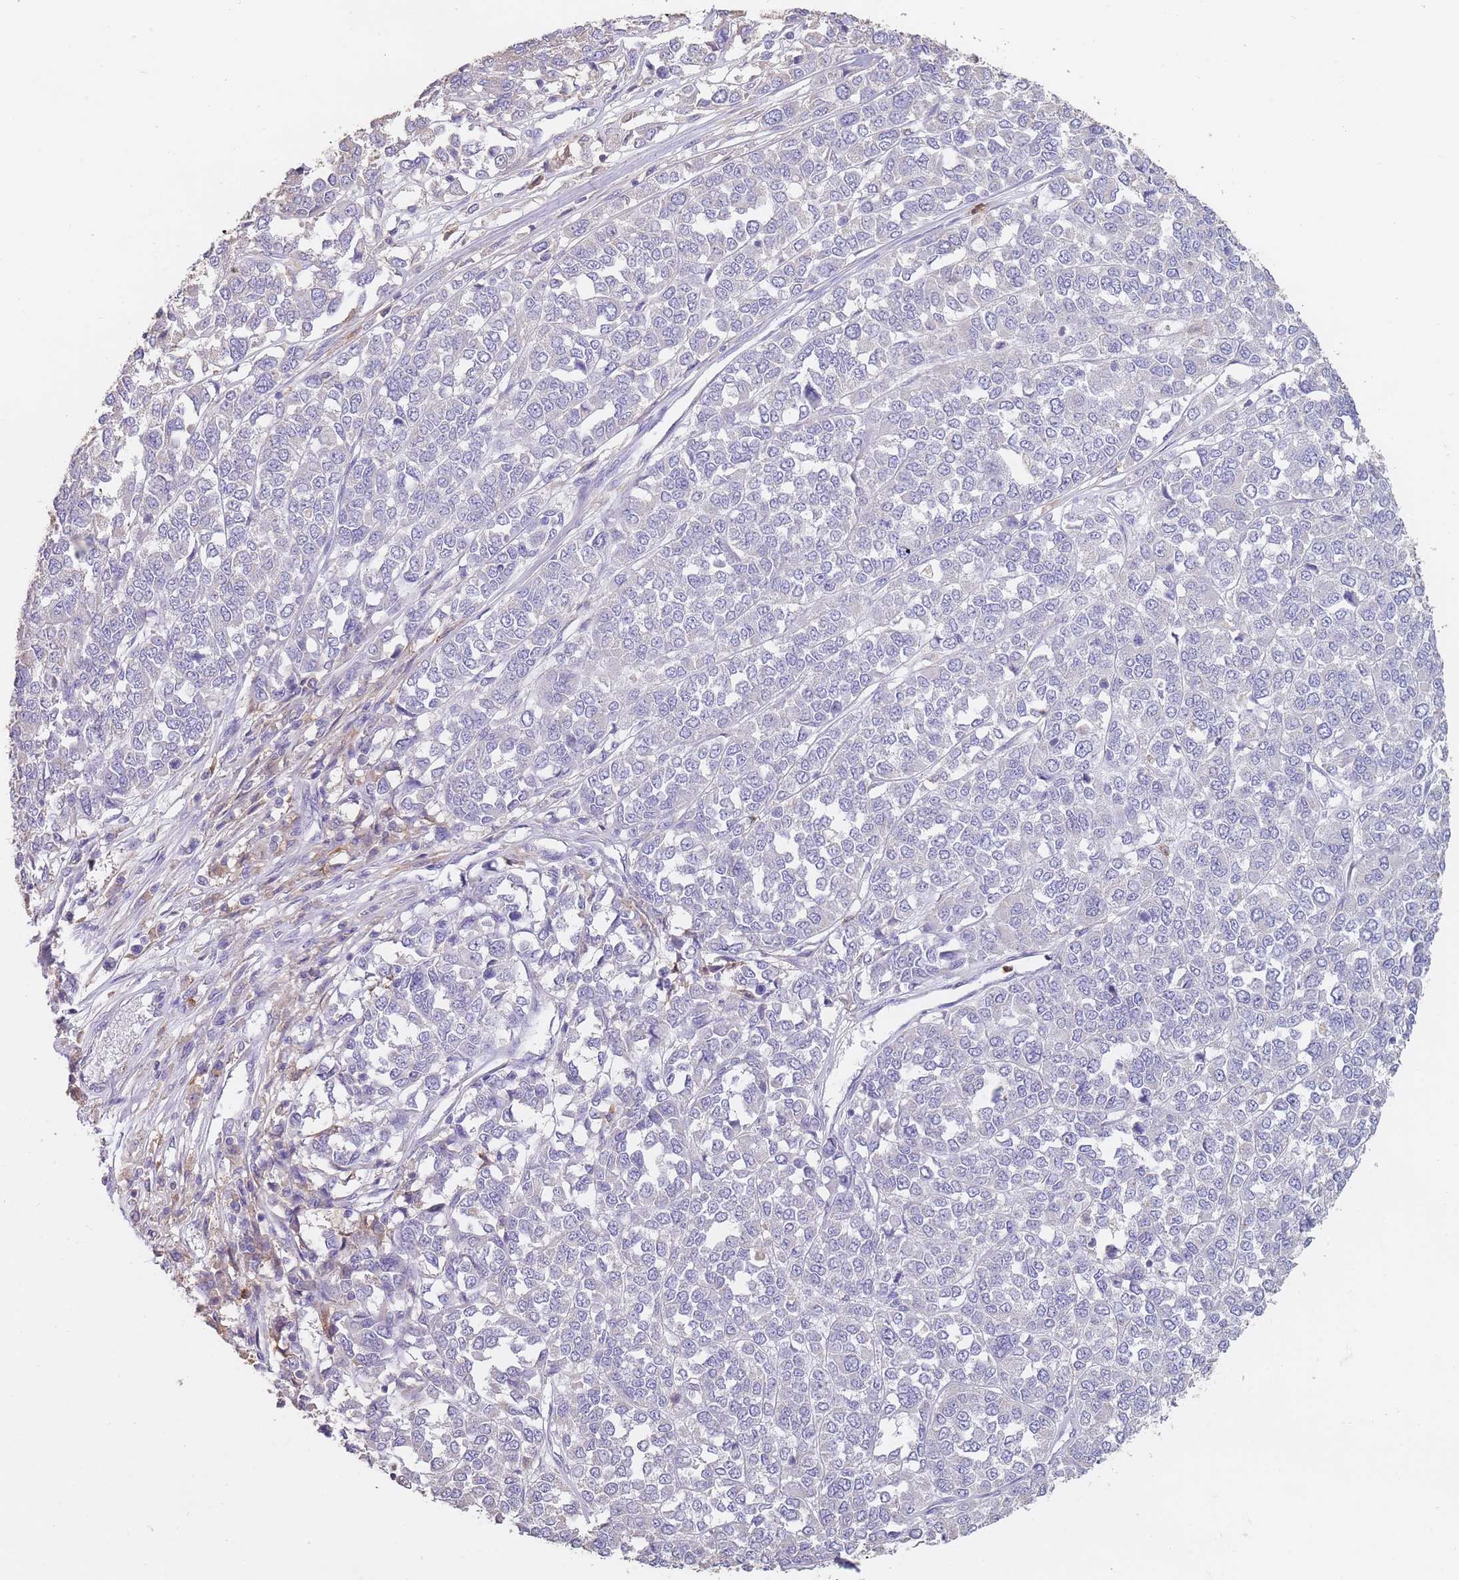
{"staining": {"intensity": "negative", "quantity": "none", "location": "none"}, "tissue": "melanoma", "cell_type": "Tumor cells", "image_type": "cancer", "snomed": [{"axis": "morphology", "description": "Malignant melanoma, Metastatic site"}, {"axis": "topography", "description": "Lymph node"}], "caption": "Immunohistochemistry (IHC) of human melanoma displays no staining in tumor cells.", "gene": "CLEC12A", "patient": {"sex": "male", "age": 44}}